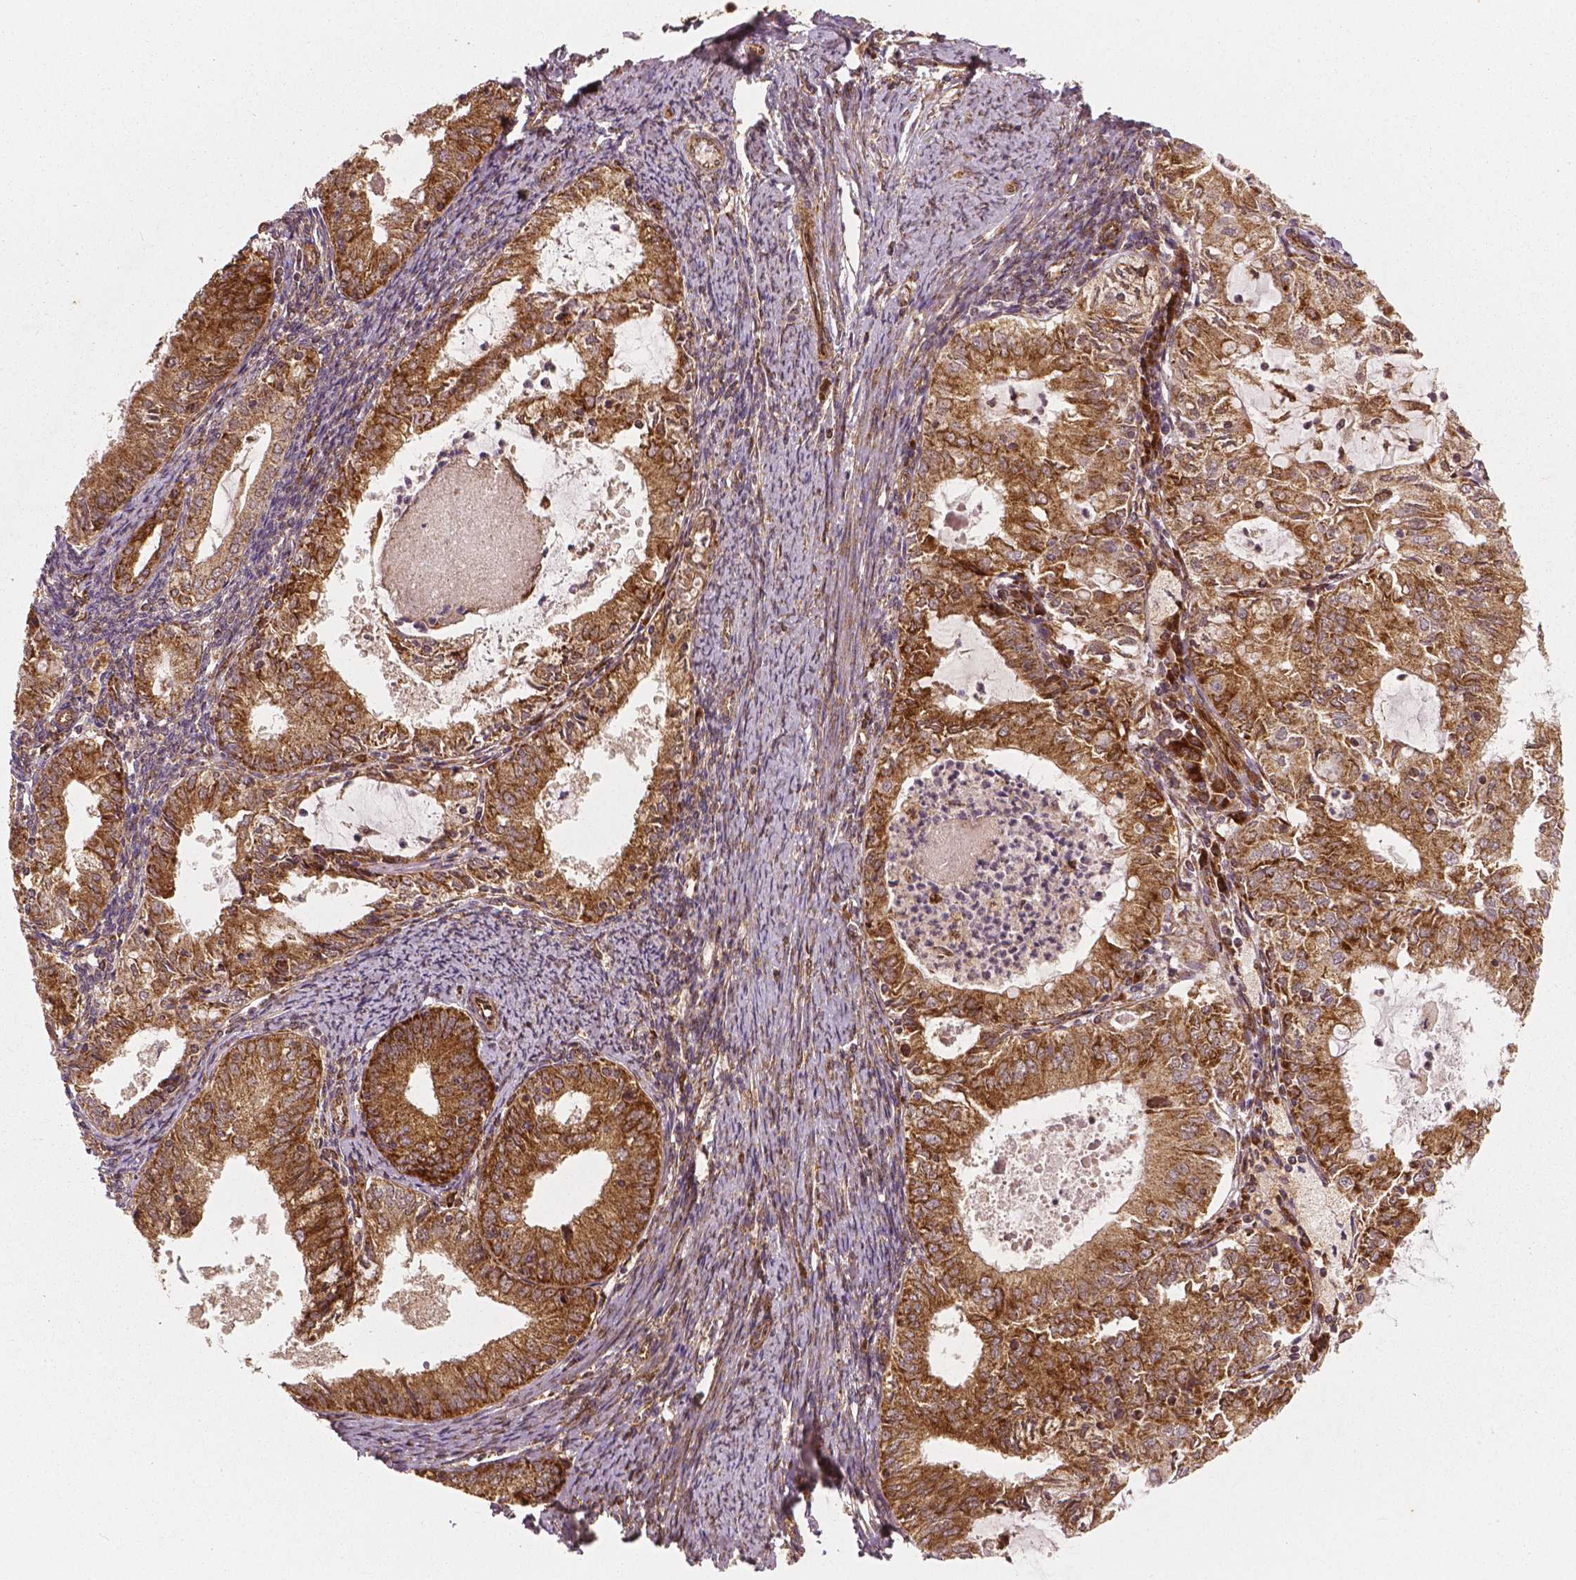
{"staining": {"intensity": "strong", "quantity": ">75%", "location": "cytoplasmic/membranous"}, "tissue": "endometrial cancer", "cell_type": "Tumor cells", "image_type": "cancer", "snomed": [{"axis": "morphology", "description": "Adenocarcinoma, NOS"}, {"axis": "topography", "description": "Endometrium"}], "caption": "Endometrial cancer stained for a protein displays strong cytoplasmic/membranous positivity in tumor cells. The staining was performed using DAB to visualize the protein expression in brown, while the nuclei were stained in blue with hematoxylin (Magnification: 20x).", "gene": "PGAM5", "patient": {"sex": "female", "age": 57}}